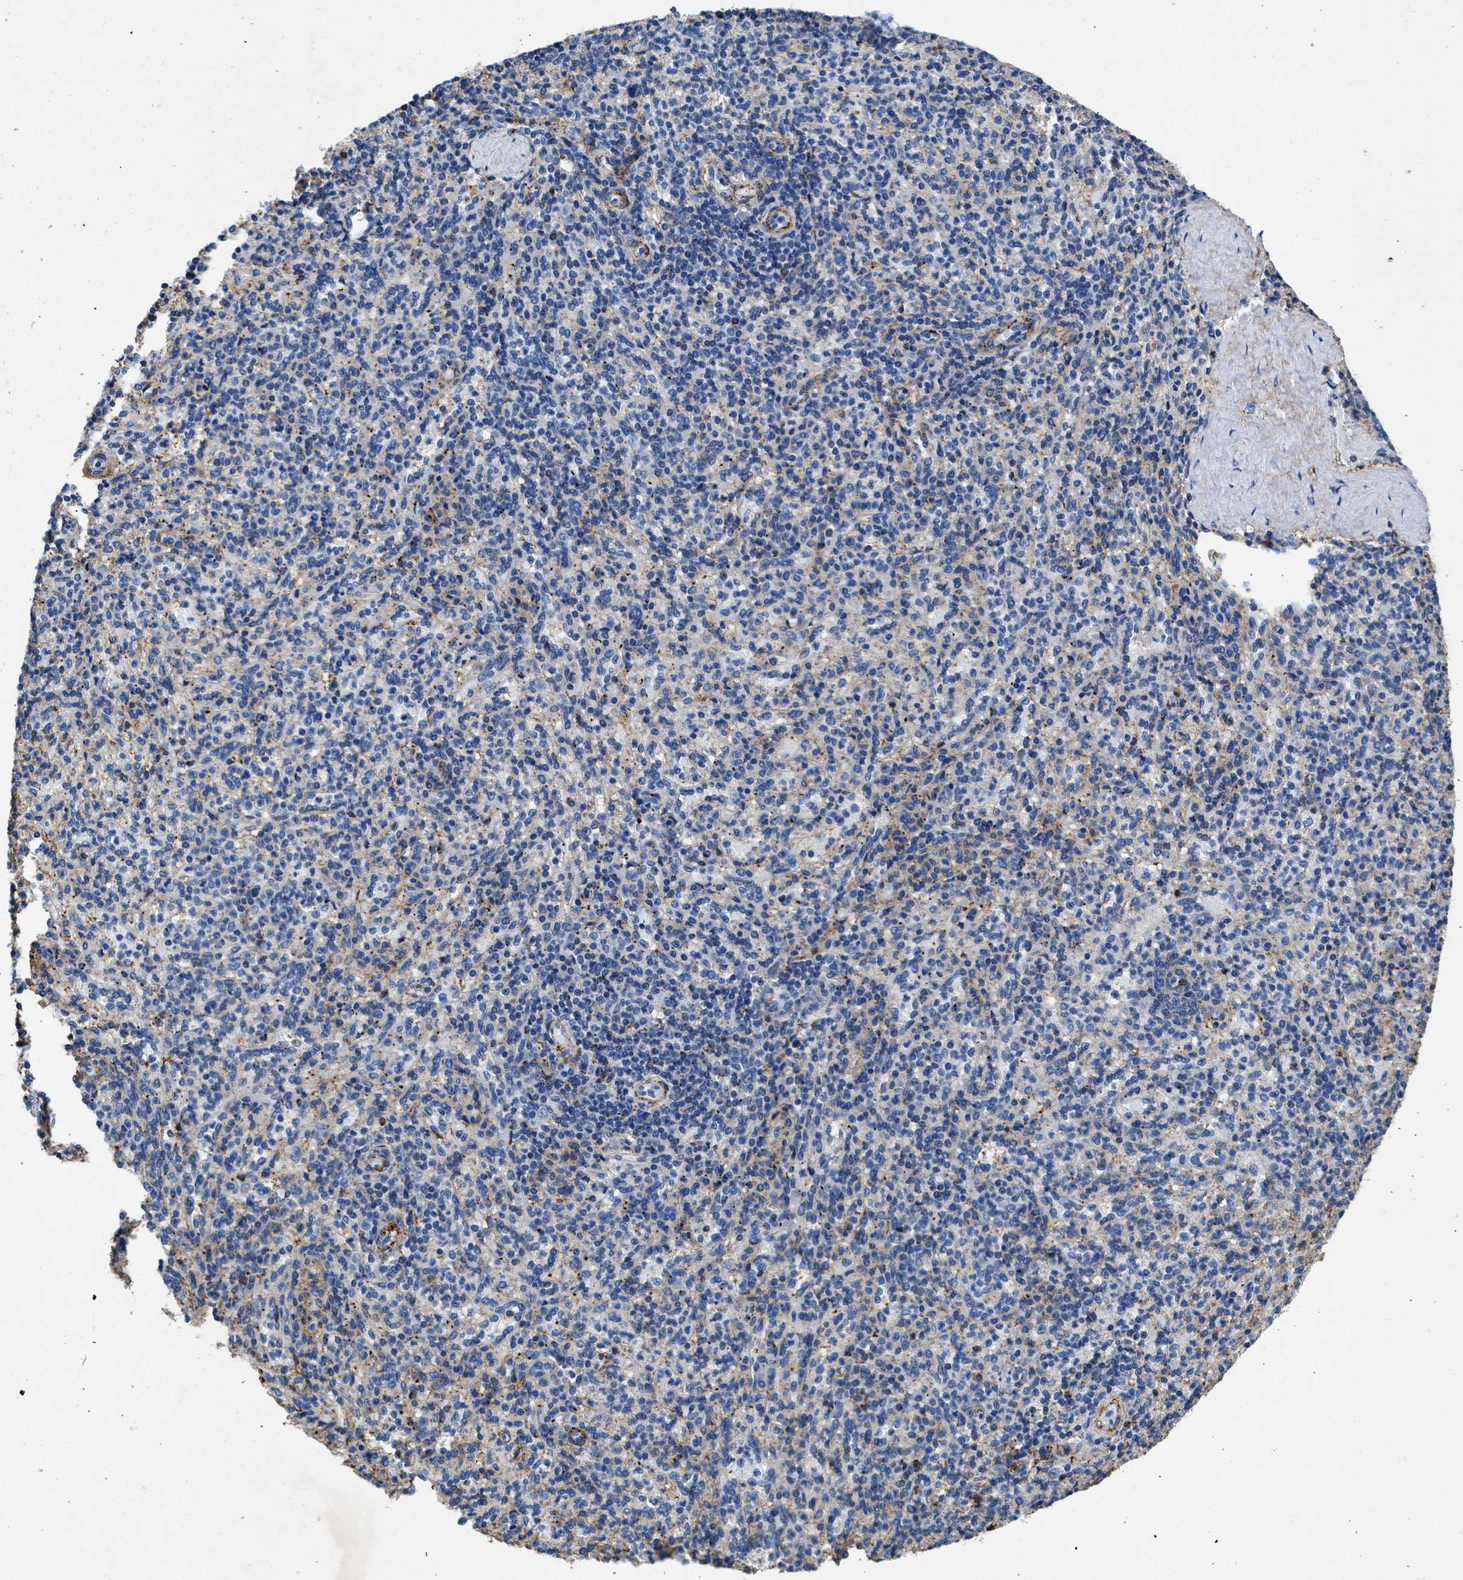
{"staining": {"intensity": "weak", "quantity": "<25%", "location": "cytoplasmic/membranous"}, "tissue": "spleen", "cell_type": "Cells in red pulp", "image_type": "normal", "snomed": [{"axis": "morphology", "description": "Normal tissue, NOS"}, {"axis": "topography", "description": "Spleen"}], "caption": "Immunohistochemistry image of normal spleen: human spleen stained with DAB (3,3'-diaminobenzidine) shows no significant protein staining in cells in red pulp.", "gene": "KCNQ4", "patient": {"sex": "male", "age": 36}}